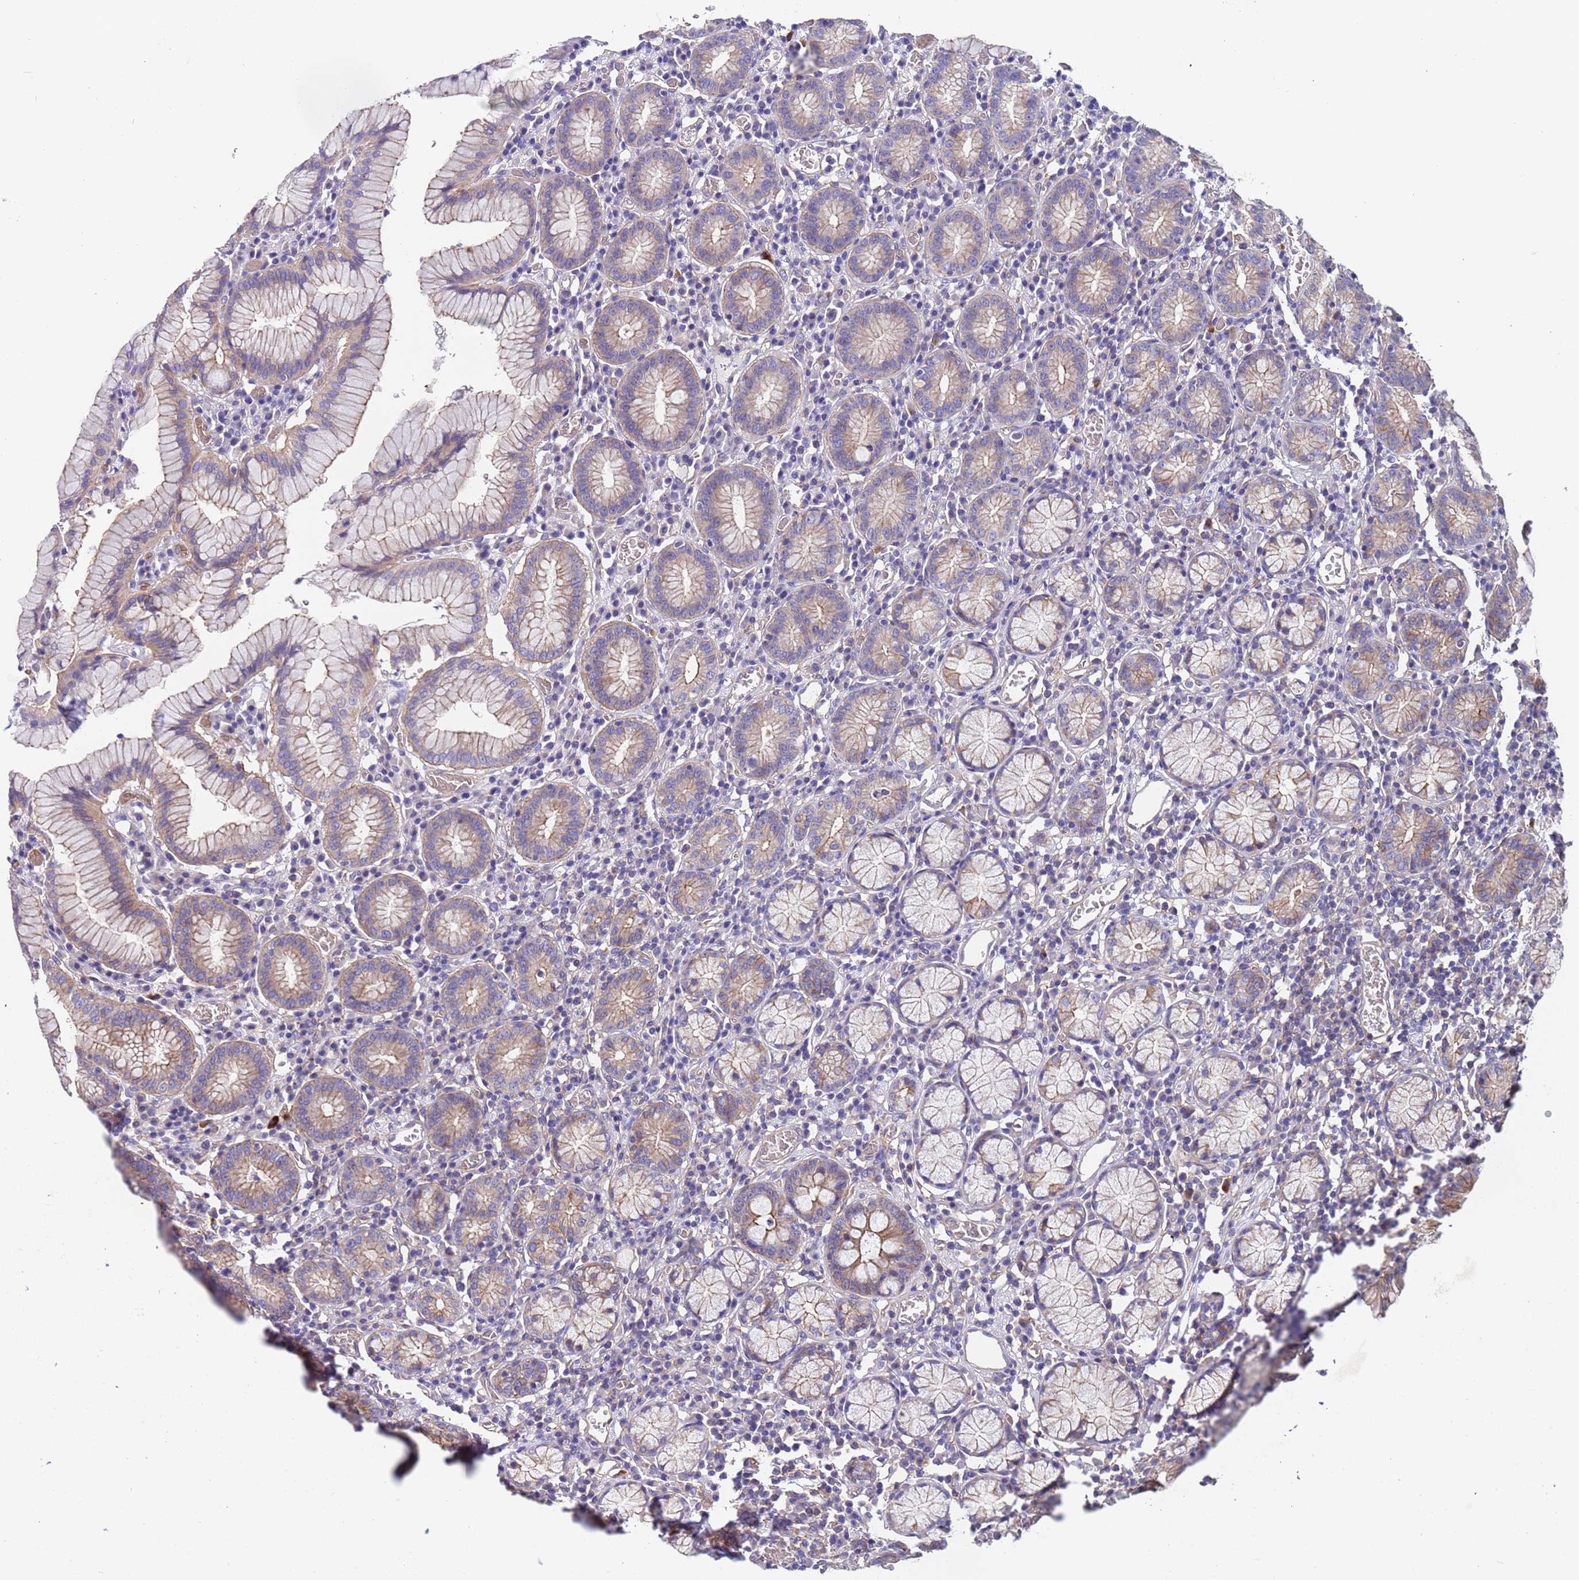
{"staining": {"intensity": "moderate", "quantity": "25%-75%", "location": "cytoplasmic/membranous"}, "tissue": "stomach", "cell_type": "Glandular cells", "image_type": "normal", "snomed": [{"axis": "morphology", "description": "Normal tissue, NOS"}, {"axis": "topography", "description": "Stomach"}], "caption": "IHC (DAB) staining of normal human stomach reveals moderate cytoplasmic/membranous protein staining in approximately 25%-75% of glandular cells.", "gene": "ZNF248", "patient": {"sex": "male", "age": 55}}